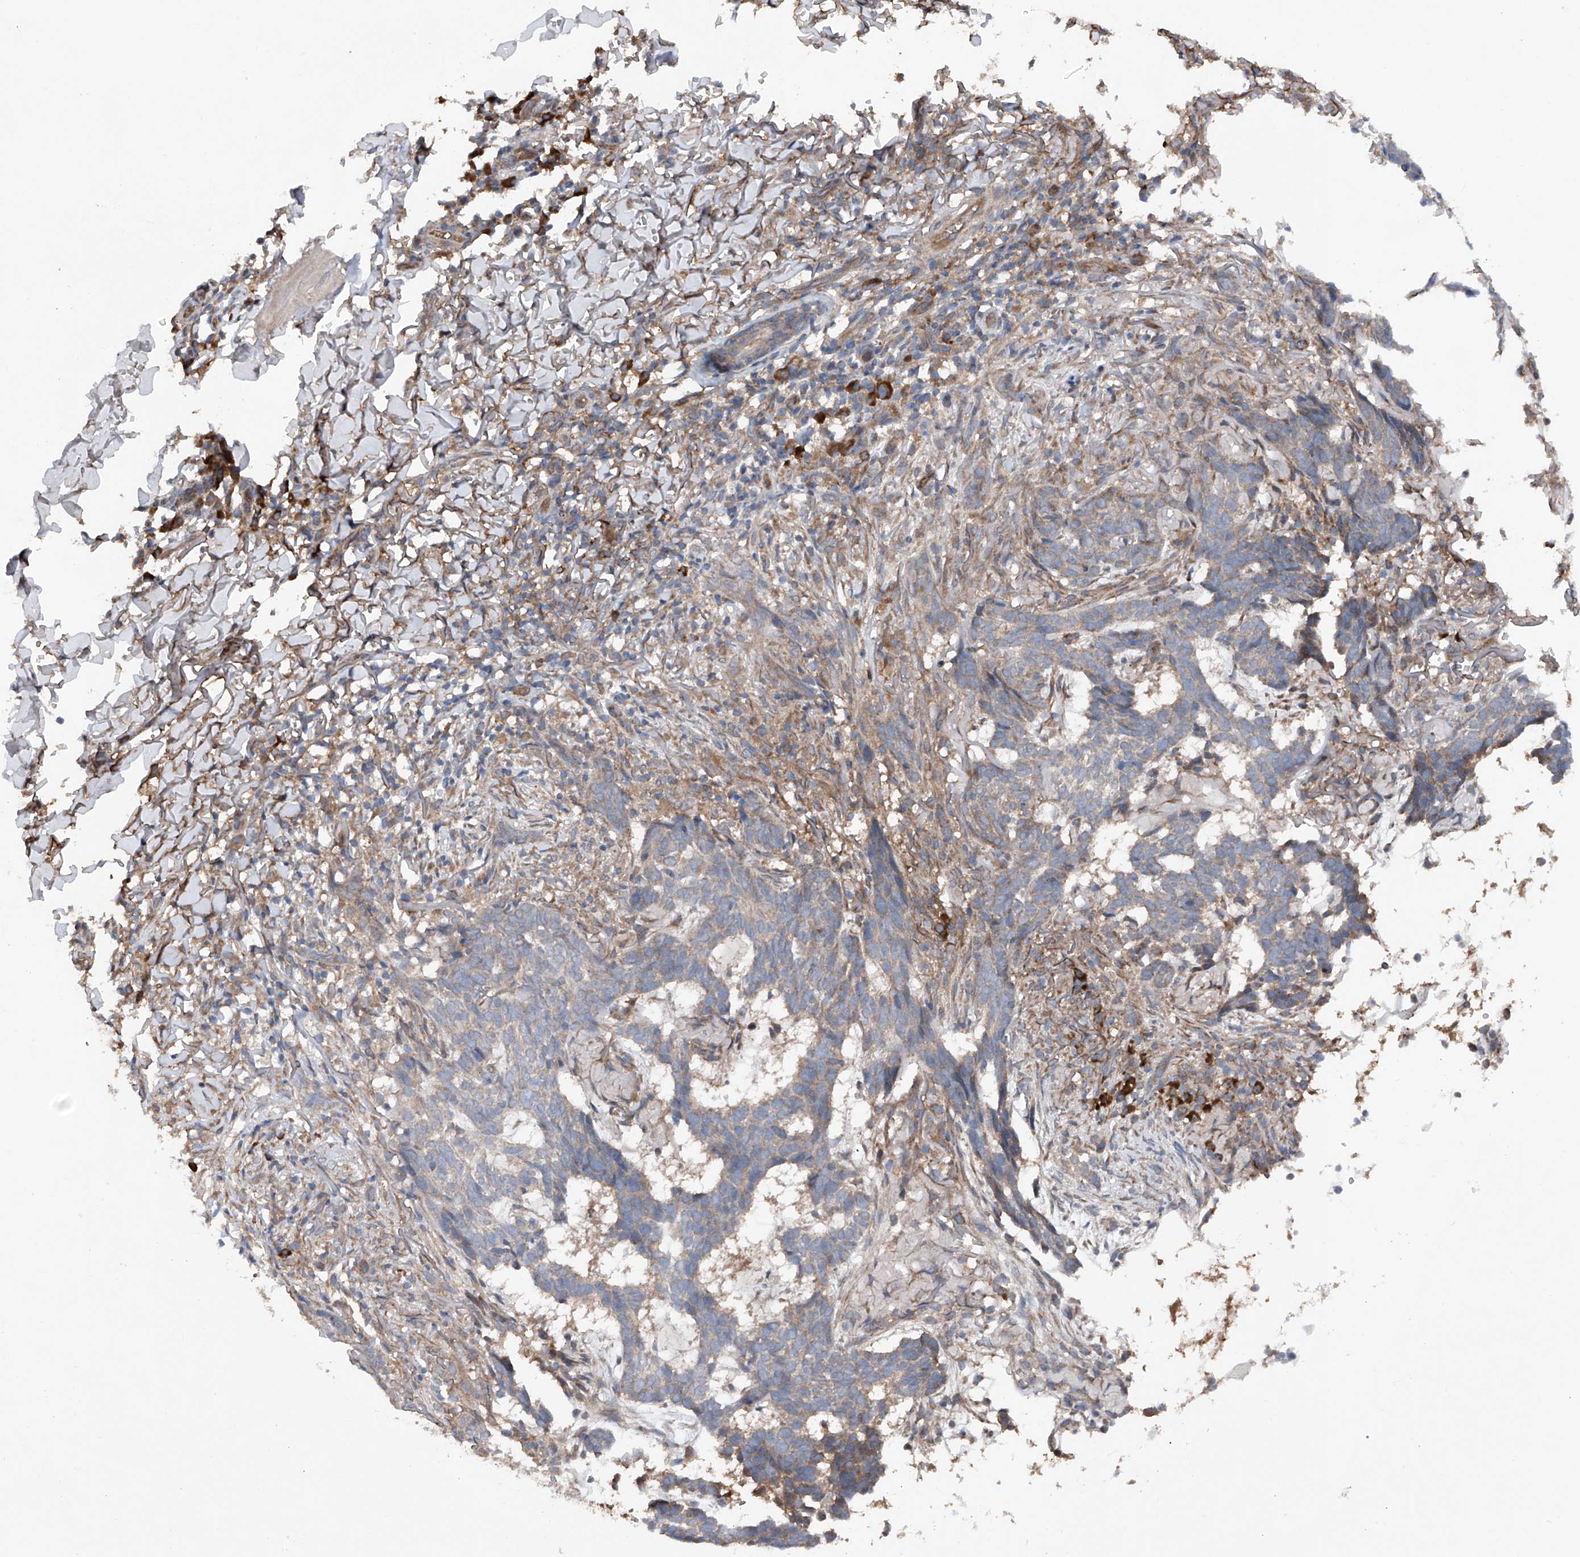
{"staining": {"intensity": "moderate", "quantity": ">75%", "location": "cytoplasmic/membranous"}, "tissue": "skin cancer", "cell_type": "Tumor cells", "image_type": "cancer", "snomed": [{"axis": "morphology", "description": "Basal cell carcinoma"}, {"axis": "topography", "description": "Skin"}], "caption": "Moderate cytoplasmic/membranous protein staining is appreciated in approximately >75% of tumor cells in skin cancer (basal cell carcinoma).", "gene": "DAD1", "patient": {"sex": "male", "age": 85}}